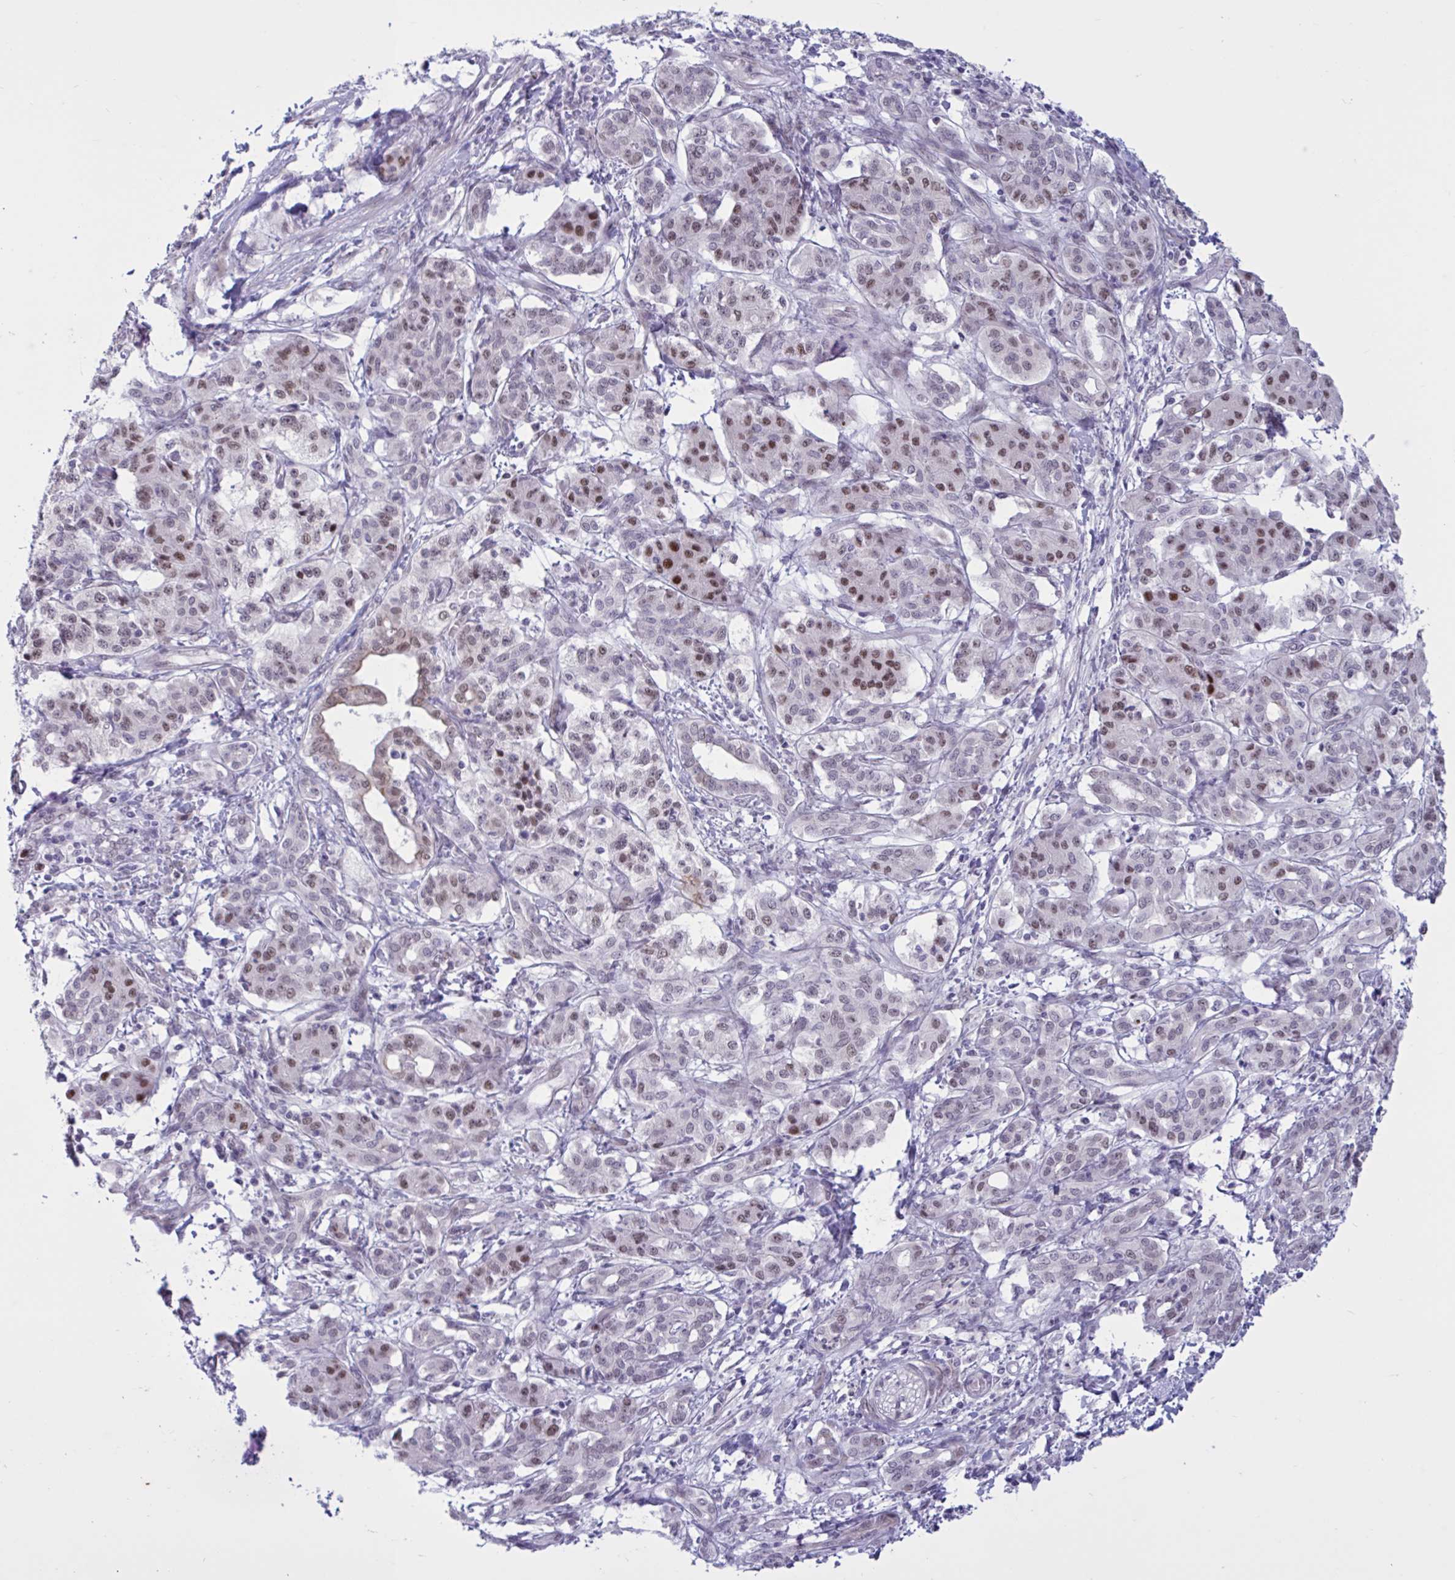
{"staining": {"intensity": "moderate", "quantity": "25%-75%", "location": "cytoplasmic/membranous,nuclear"}, "tissue": "pancreatic cancer", "cell_type": "Tumor cells", "image_type": "cancer", "snomed": [{"axis": "morphology", "description": "Adenocarcinoma, NOS"}, {"axis": "topography", "description": "Pancreas"}], "caption": "Moderate cytoplasmic/membranous and nuclear staining for a protein is appreciated in about 25%-75% of tumor cells of pancreatic cancer (adenocarcinoma) using immunohistochemistry.", "gene": "PRMT6", "patient": {"sex": "male", "age": 58}}